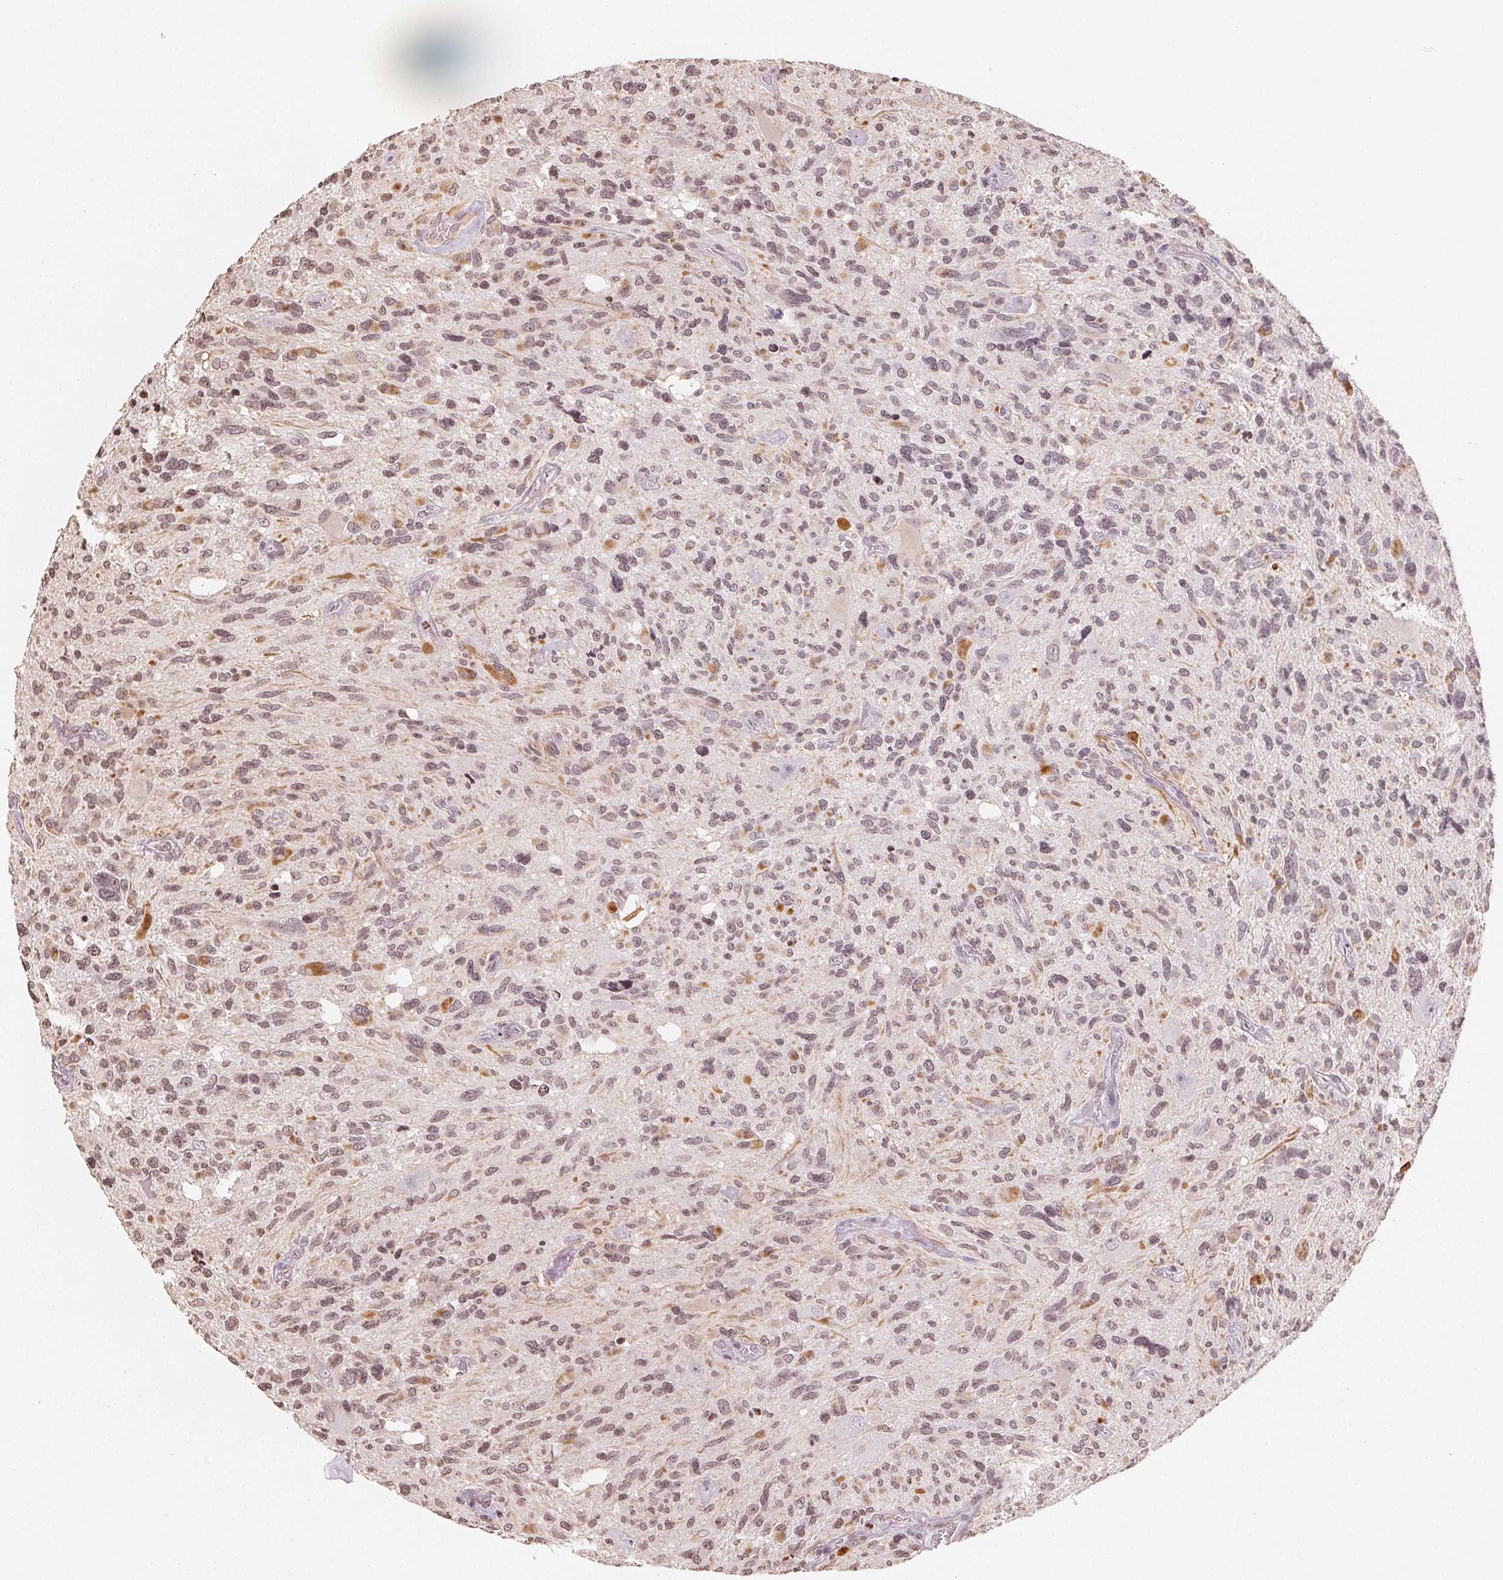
{"staining": {"intensity": "weak", "quantity": "25%-75%", "location": "nuclear"}, "tissue": "glioma", "cell_type": "Tumor cells", "image_type": "cancer", "snomed": [{"axis": "morphology", "description": "Glioma, malignant, High grade"}, {"axis": "topography", "description": "Brain"}], "caption": "Protein expression analysis of malignant high-grade glioma shows weak nuclear staining in approximately 25%-75% of tumor cells.", "gene": "TBP", "patient": {"sex": "male", "age": 49}}